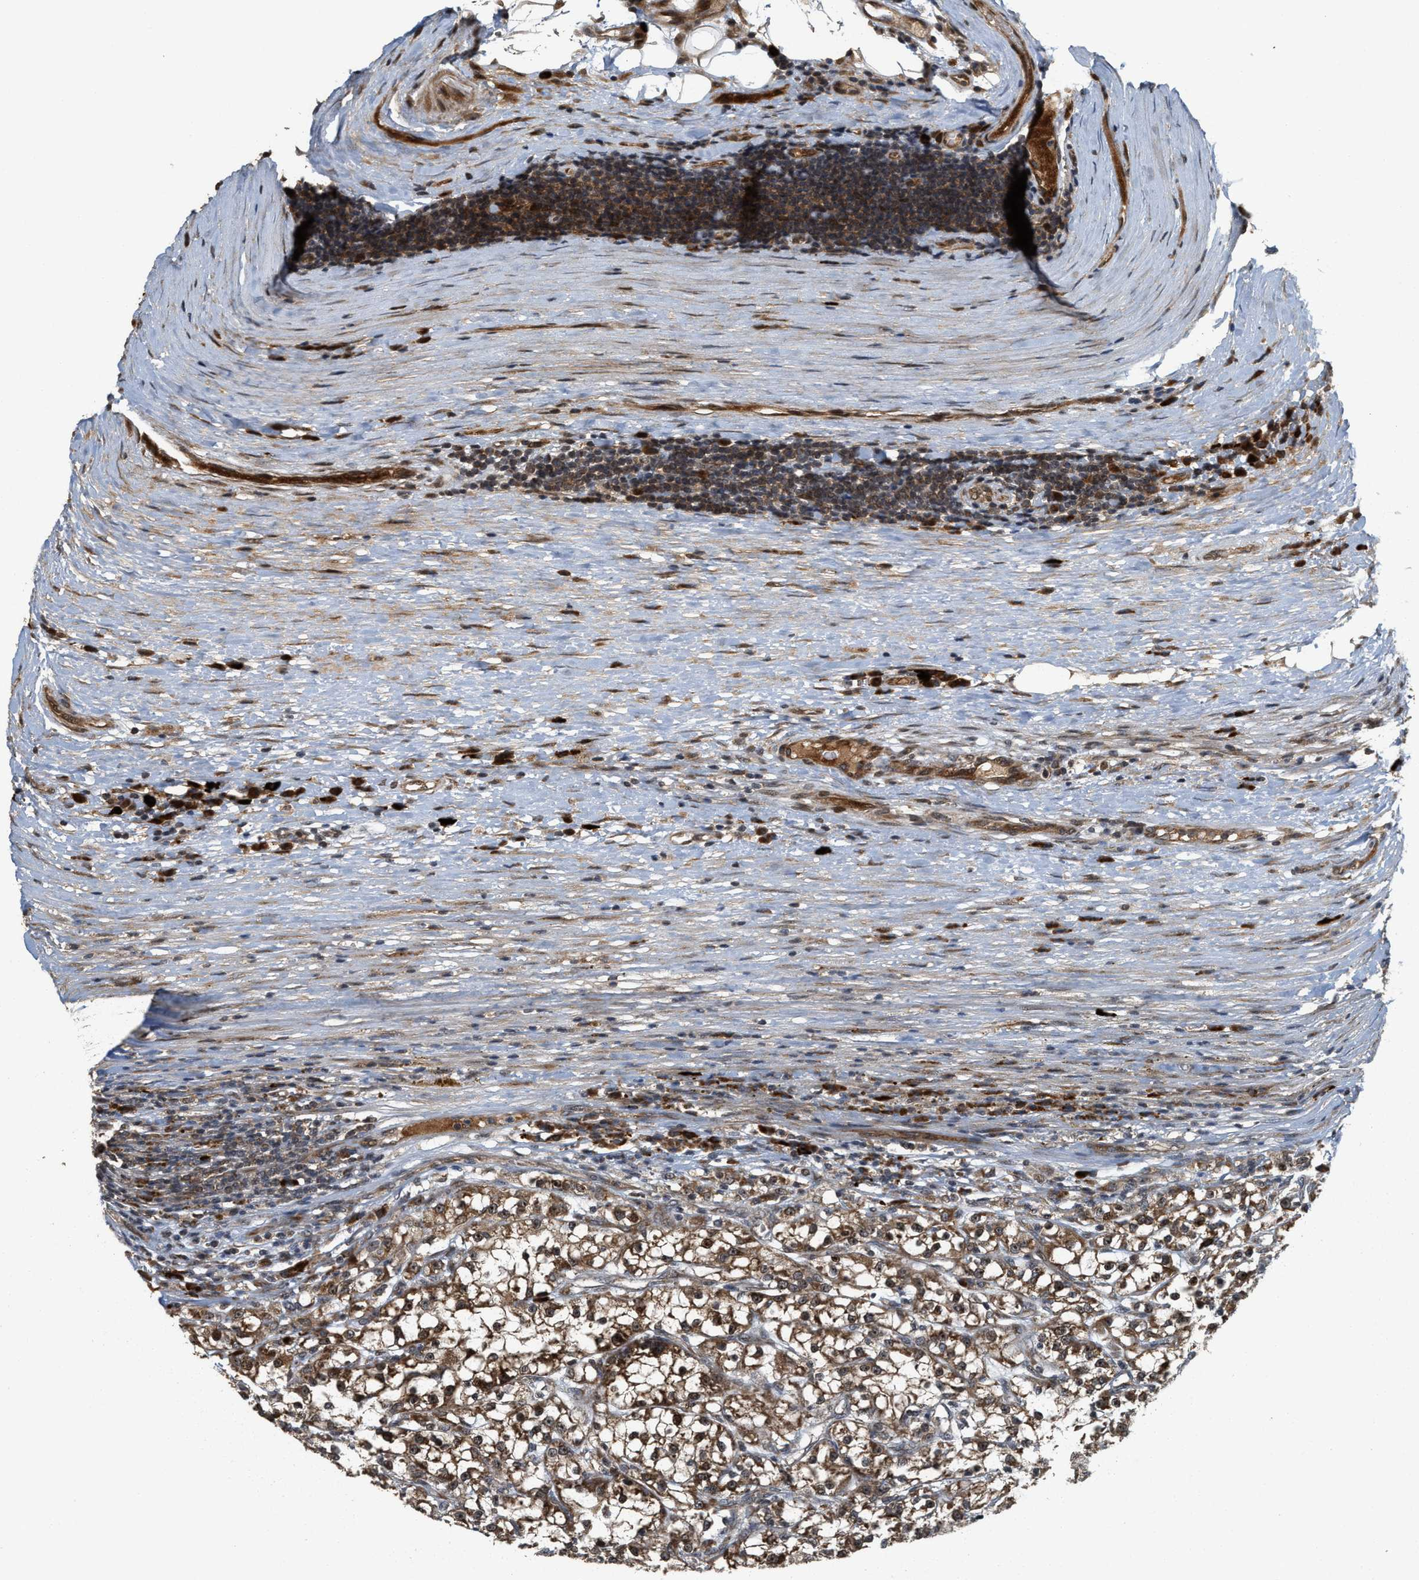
{"staining": {"intensity": "moderate", "quantity": ">75%", "location": "cytoplasmic/membranous,nuclear"}, "tissue": "renal cancer", "cell_type": "Tumor cells", "image_type": "cancer", "snomed": [{"axis": "morphology", "description": "Adenocarcinoma, NOS"}, {"axis": "topography", "description": "Kidney"}], "caption": "The micrograph shows immunohistochemical staining of renal cancer. There is moderate cytoplasmic/membranous and nuclear expression is identified in approximately >75% of tumor cells.", "gene": "ELP2", "patient": {"sex": "female", "age": 52}}